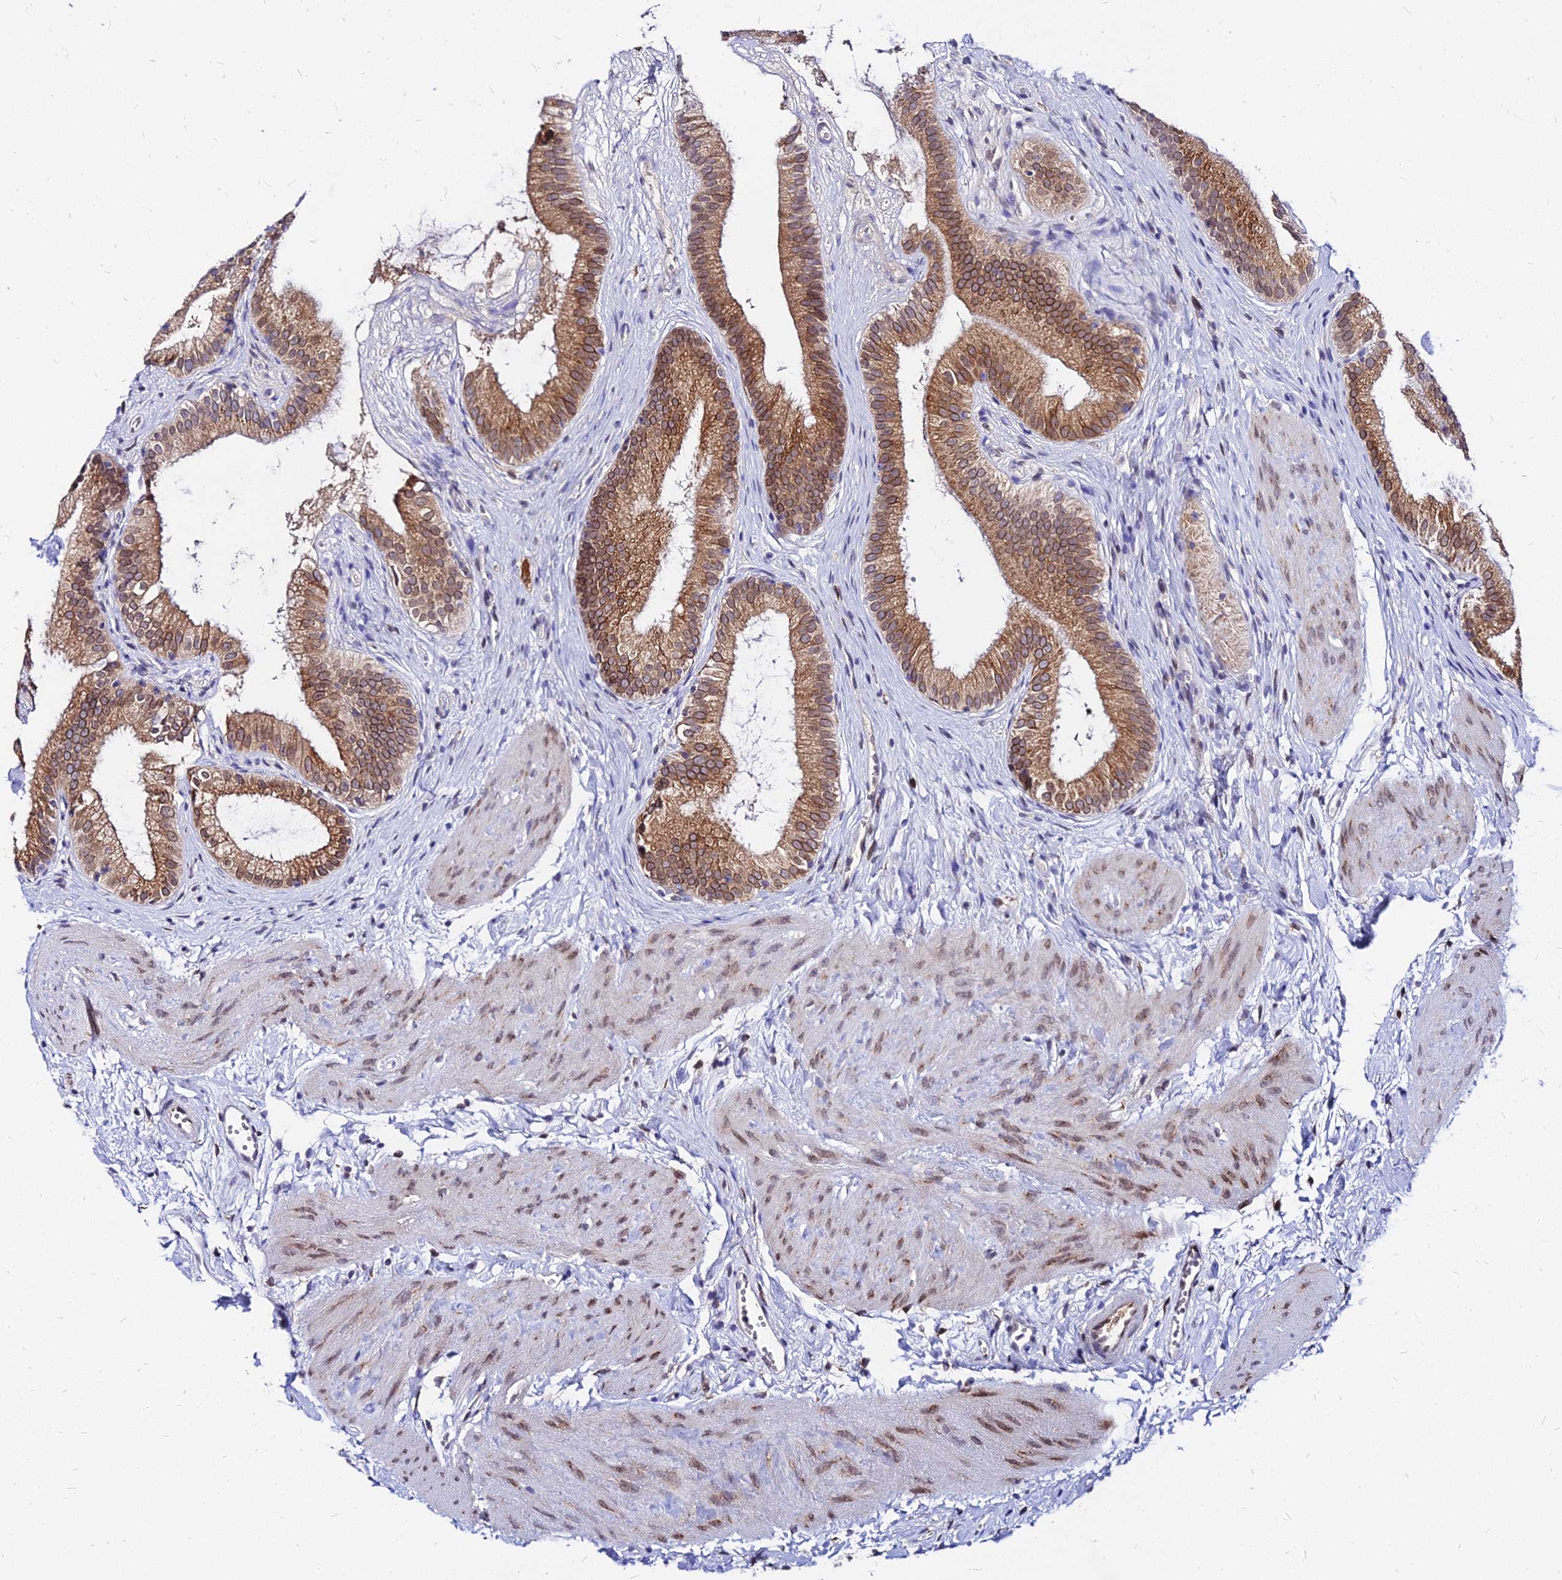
{"staining": {"intensity": "moderate", "quantity": ">75%", "location": "cytoplasmic/membranous"}, "tissue": "gallbladder", "cell_type": "Glandular cells", "image_type": "normal", "snomed": [{"axis": "morphology", "description": "Normal tissue, NOS"}, {"axis": "topography", "description": "Gallbladder"}], "caption": "The image demonstrates staining of benign gallbladder, revealing moderate cytoplasmic/membranous protein expression (brown color) within glandular cells.", "gene": "RNF121", "patient": {"sex": "female", "age": 54}}